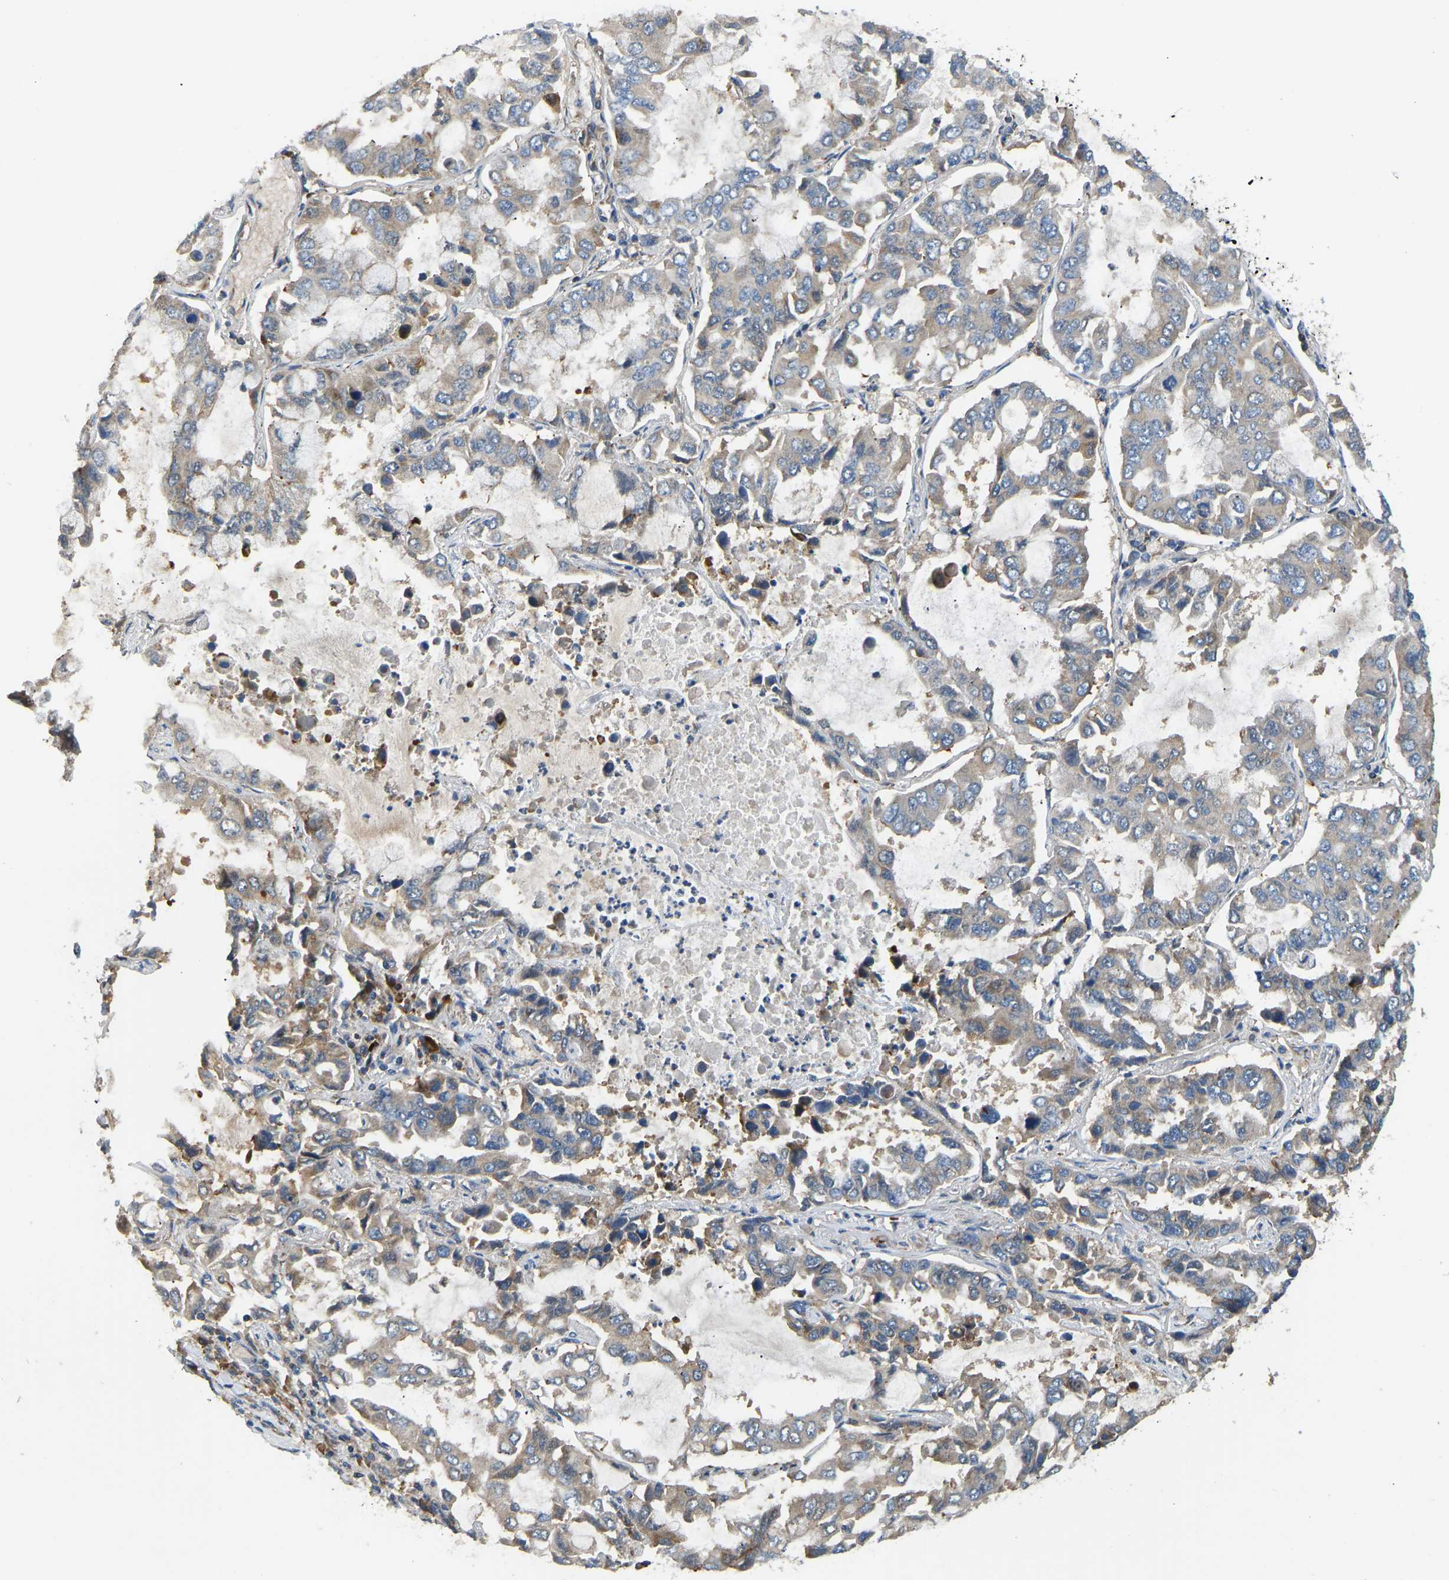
{"staining": {"intensity": "weak", "quantity": "<25%", "location": "cytoplasmic/membranous"}, "tissue": "lung cancer", "cell_type": "Tumor cells", "image_type": "cancer", "snomed": [{"axis": "morphology", "description": "Adenocarcinoma, NOS"}, {"axis": "topography", "description": "Lung"}], "caption": "A histopathology image of human lung cancer is negative for staining in tumor cells.", "gene": "RBP1", "patient": {"sex": "male", "age": 64}}